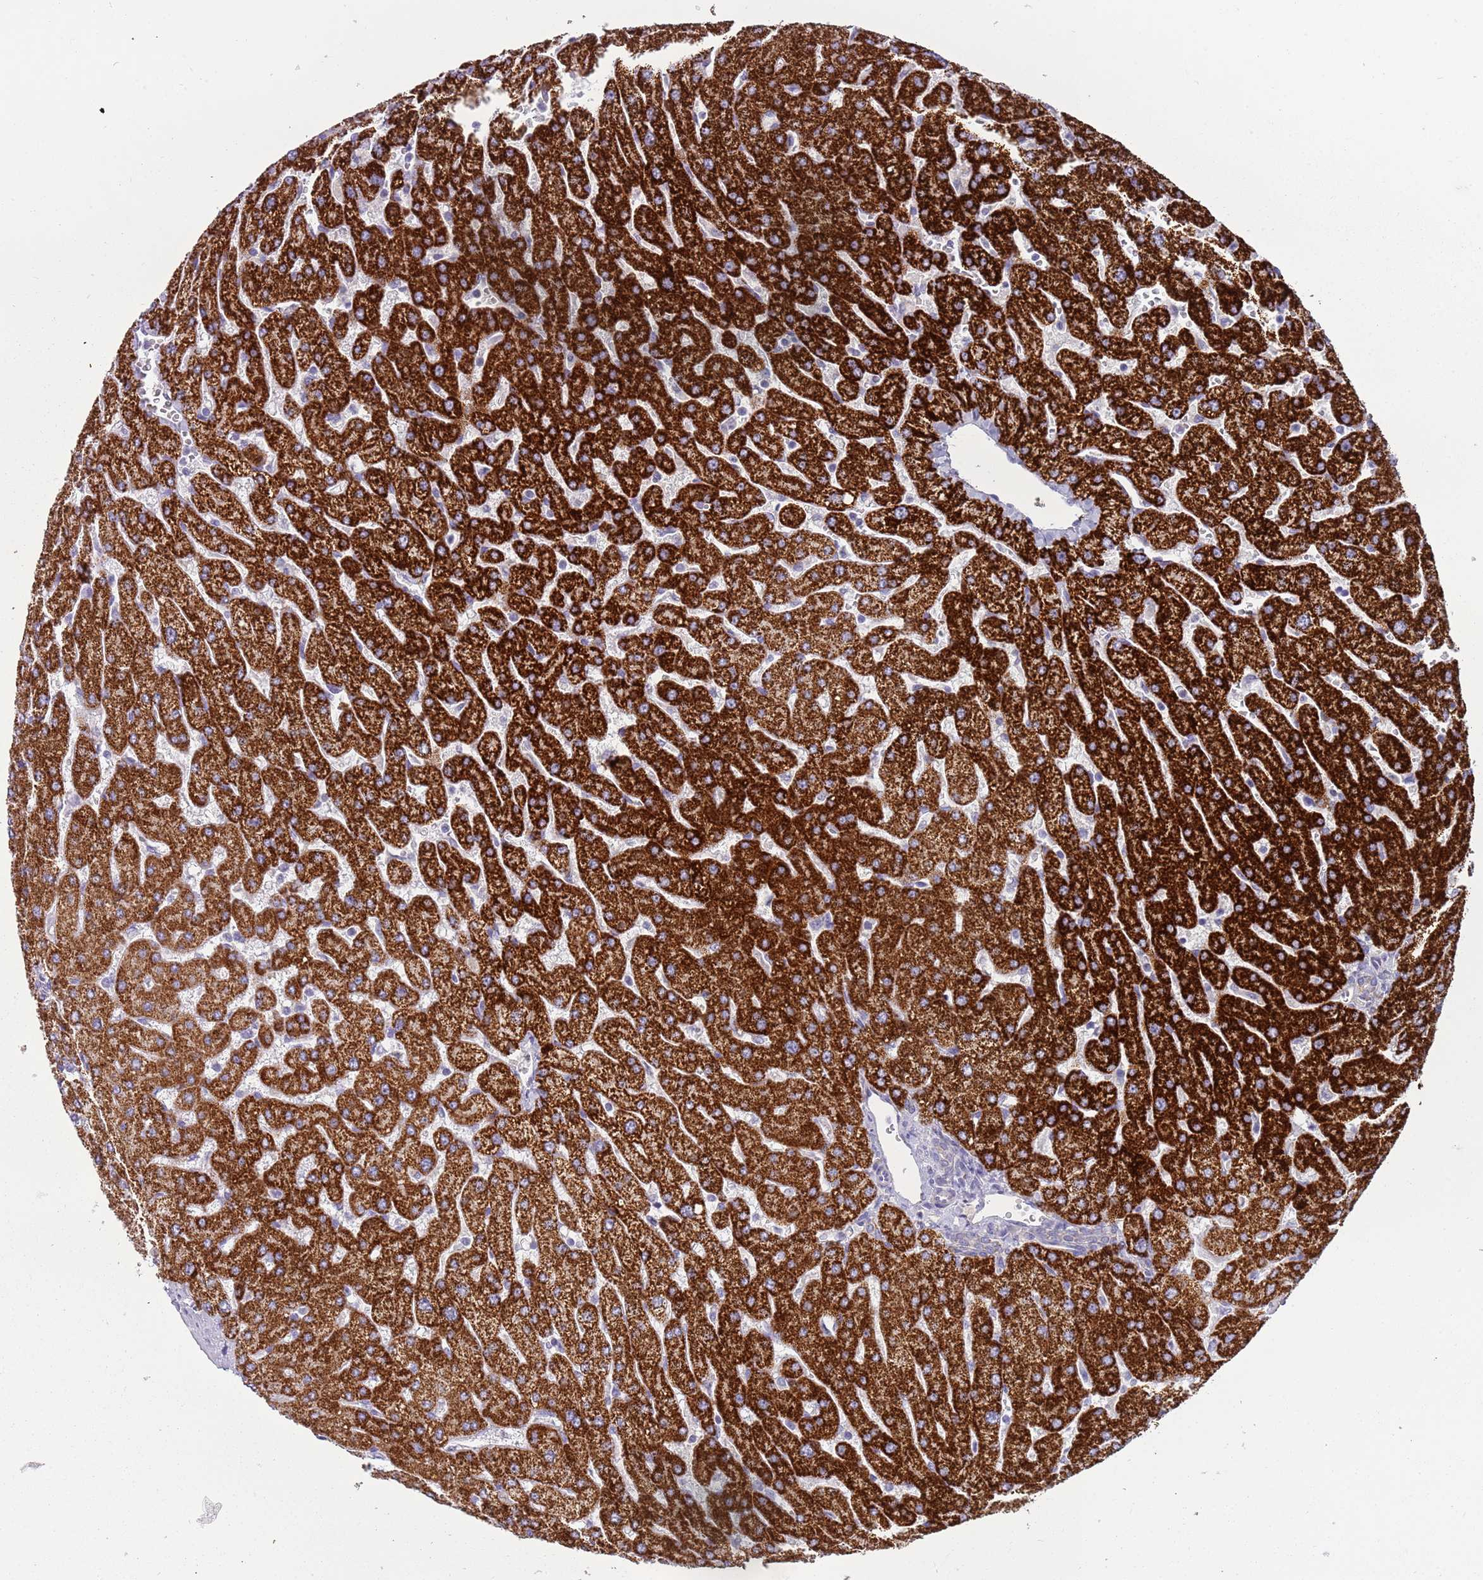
{"staining": {"intensity": "negative", "quantity": "none", "location": "none"}, "tissue": "liver", "cell_type": "Cholangiocytes", "image_type": "normal", "snomed": [{"axis": "morphology", "description": "Normal tissue, NOS"}, {"axis": "topography", "description": "Liver"}], "caption": "Protein analysis of unremarkable liver exhibits no significant positivity in cholangiocytes.", "gene": "RNF222", "patient": {"sex": "male", "age": 55}}